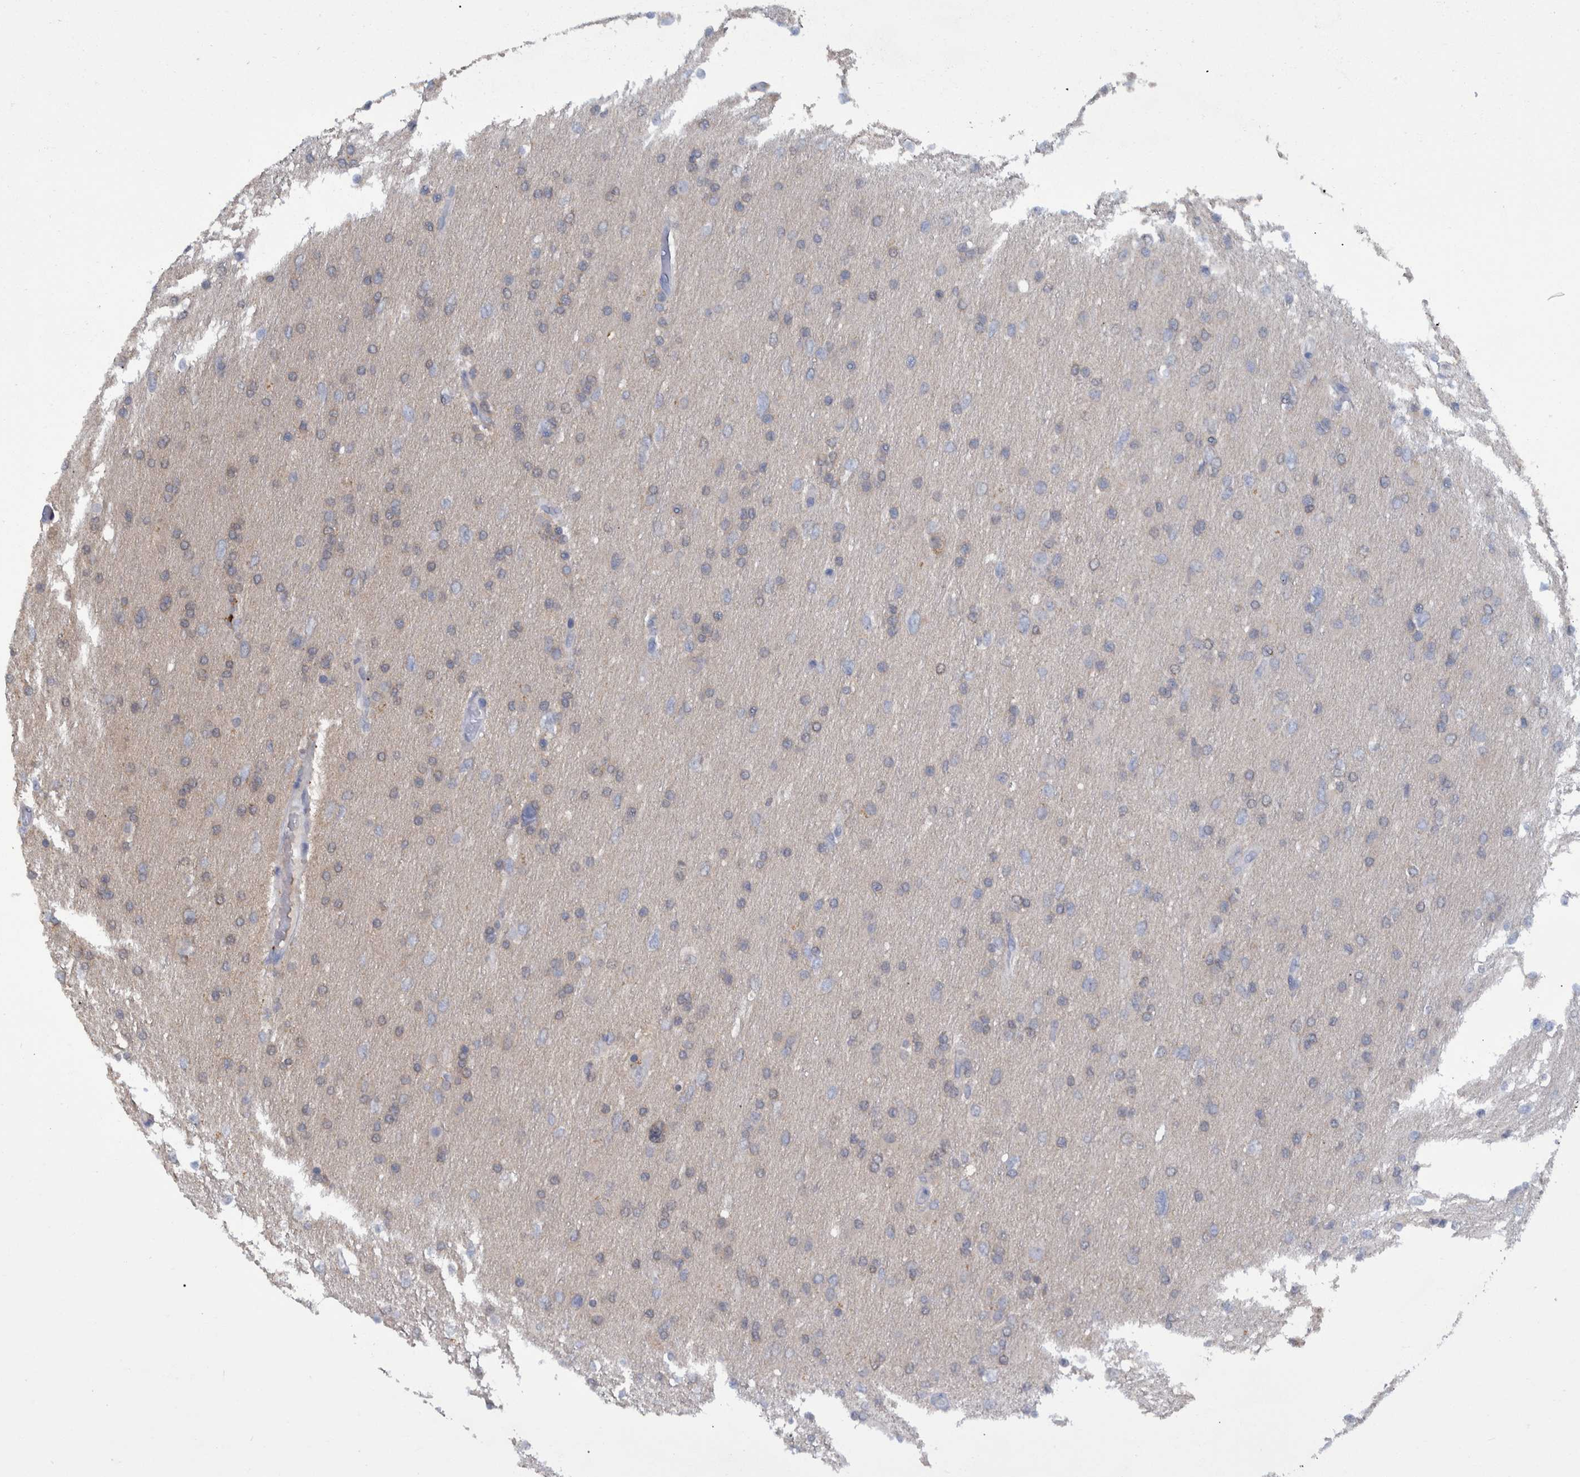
{"staining": {"intensity": "weak", "quantity": "<25%", "location": "cytoplasmic/membranous"}, "tissue": "glioma", "cell_type": "Tumor cells", "image_type": "cancer", "snomed": [{"axis": "morphology", "description": "Glioma, malignant, High grade"}, {"axis": "topography", "description": "Cerebral cortex"}], "caption": "Immunohistochemistry of glioma shows no staining in tumor cells.", "gene": "PCYT2", "patient": {"sex": "female", "age": 36}}